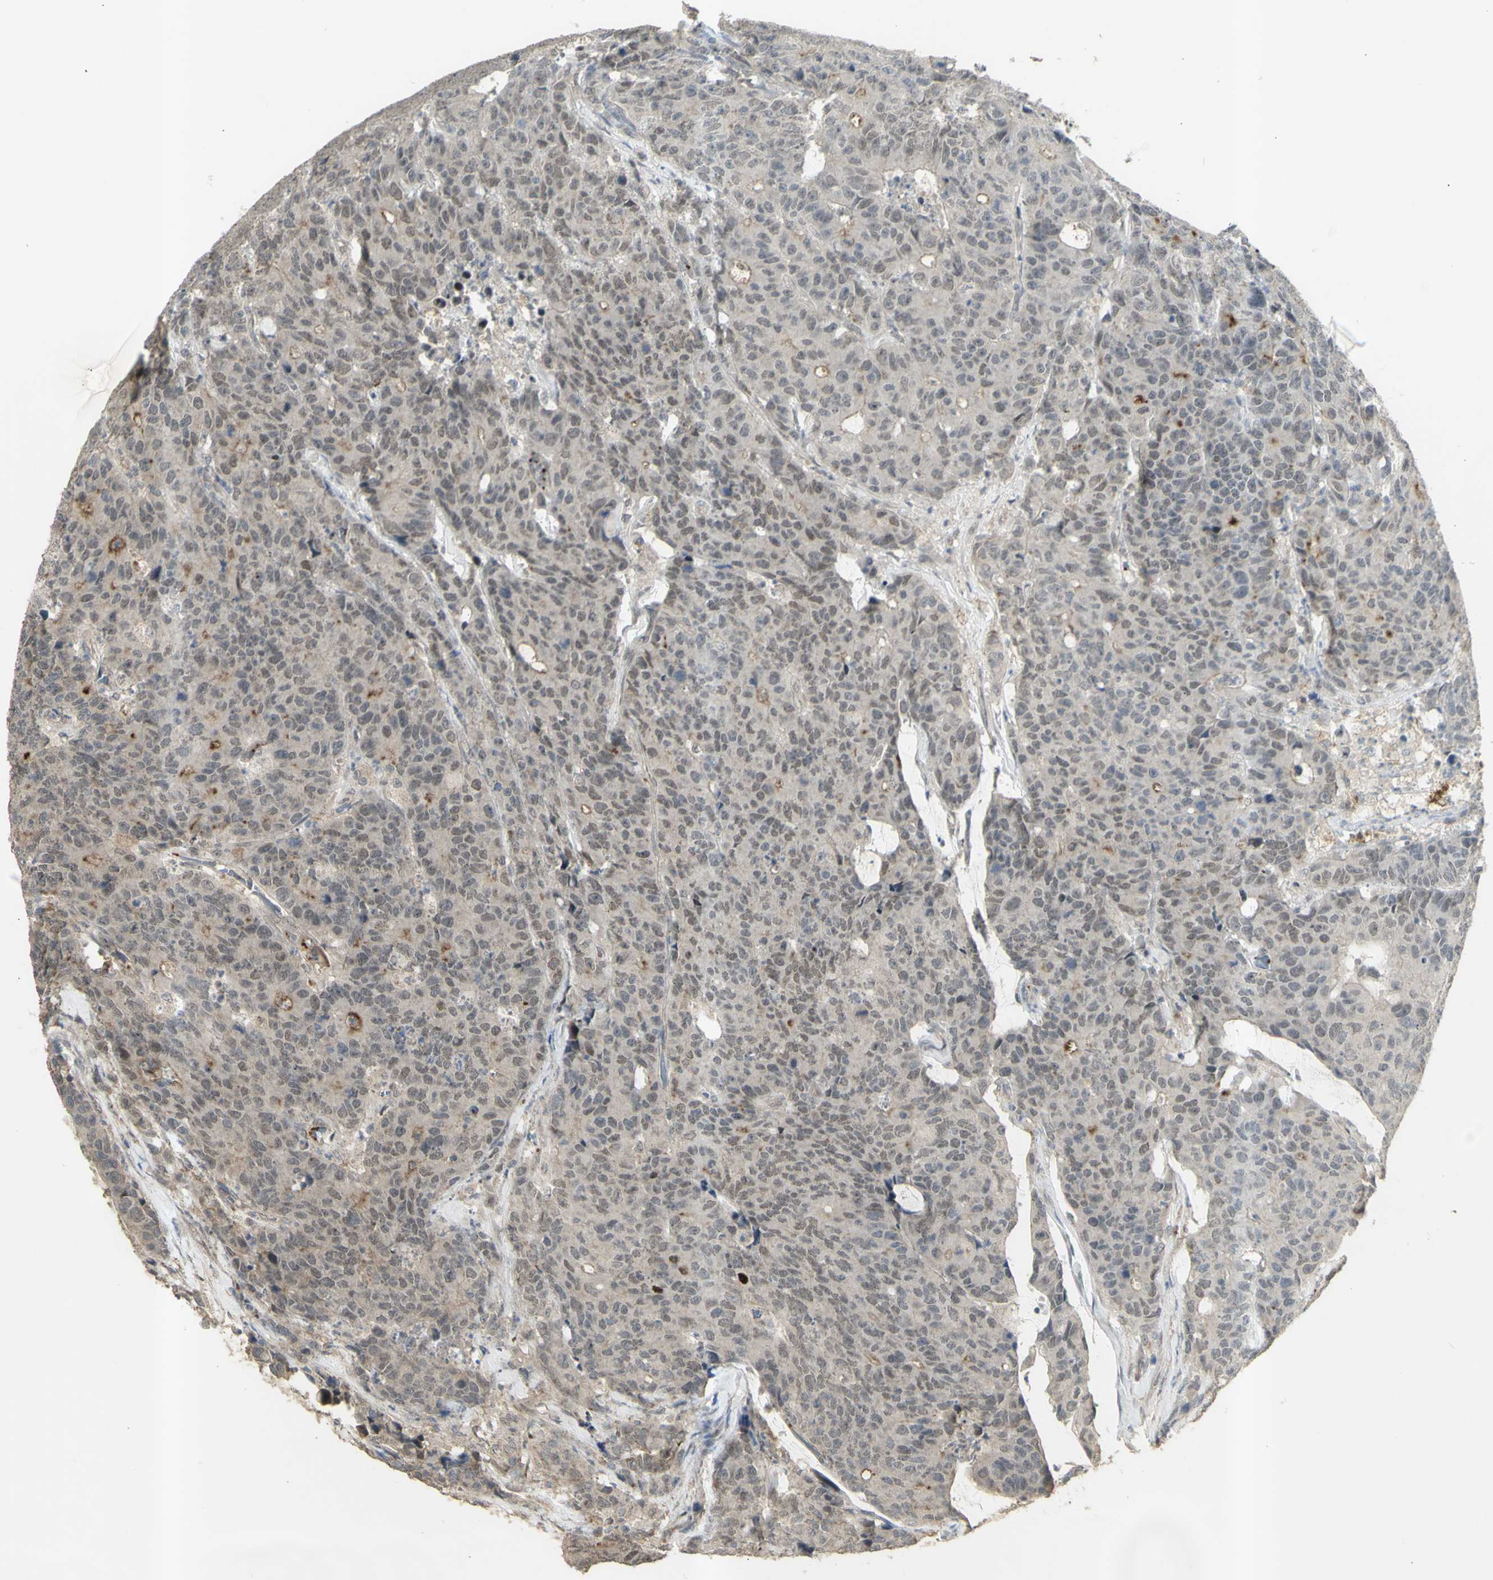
{"staining": {"intensity": "weak", "quantity": ">75%", "location": "cytoplasmic/membranous,nuclear"}, "tissue": "colorectal cancer", "cell_type": "Tumor cells", "image_type": "cancer", "snomed": [{"axis": "morphology", "description": "Adenocarcinoma, NOS"}, {"axis": "topography", "description": "Colon"}], "caption": "Immunohistochemical staining of adenocarcinoma (colorectal) exhibits low levels of weak cytoplasmic/membranous and nuclear protein staining in approximately >75% of tumor cells. The staining is performed using DAB (3,3'-diaminobenzidine) brown chromogen to label protein expression. The nuclei are counter-stained blue using hematoxylin.", "gene": "ALOX12", "patient": {"sex": "female", "age": 86}}